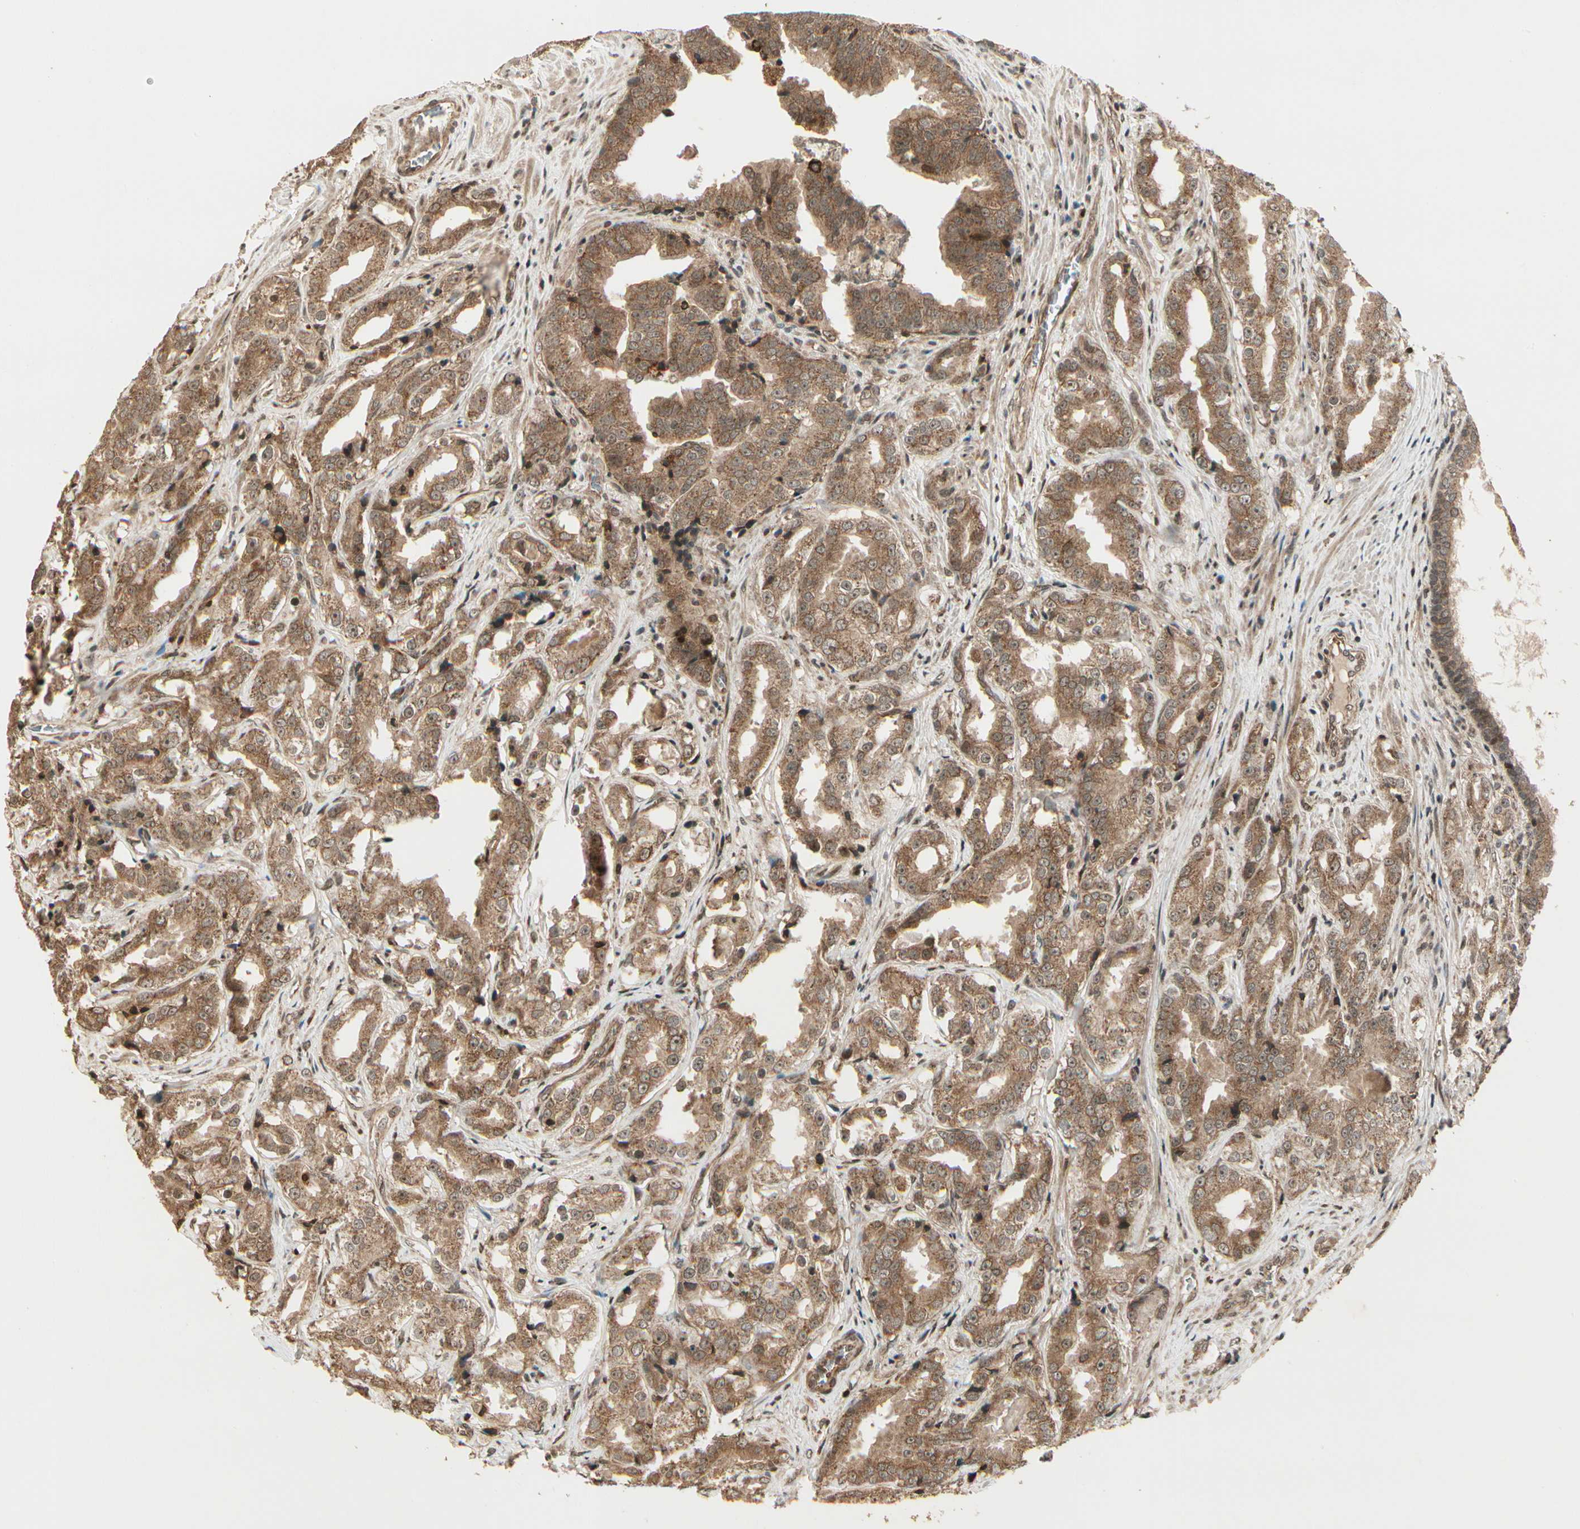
{"staining": {"intensity": "moderate", "quantity": ">75%", "location": "cytoplasmic/membranous"}, "tissue": "prostate cancer", "cell_type": "Tumor cells", "image_type": "cancer", "snomed": [{"axis": "morphology", "description": "Adenocarcinoma, High grade"}, {"axis": "topography", "description": "Prostate"}], "caption": "This is an image of immunohistochemistry staining of prostate high-grade adenocarcinoma, which shows moderate positivity in the cytoplasmic/membranous of tumor cells.", "gene": "GLUL", "patient": {"sex": "male", "age": 73}}